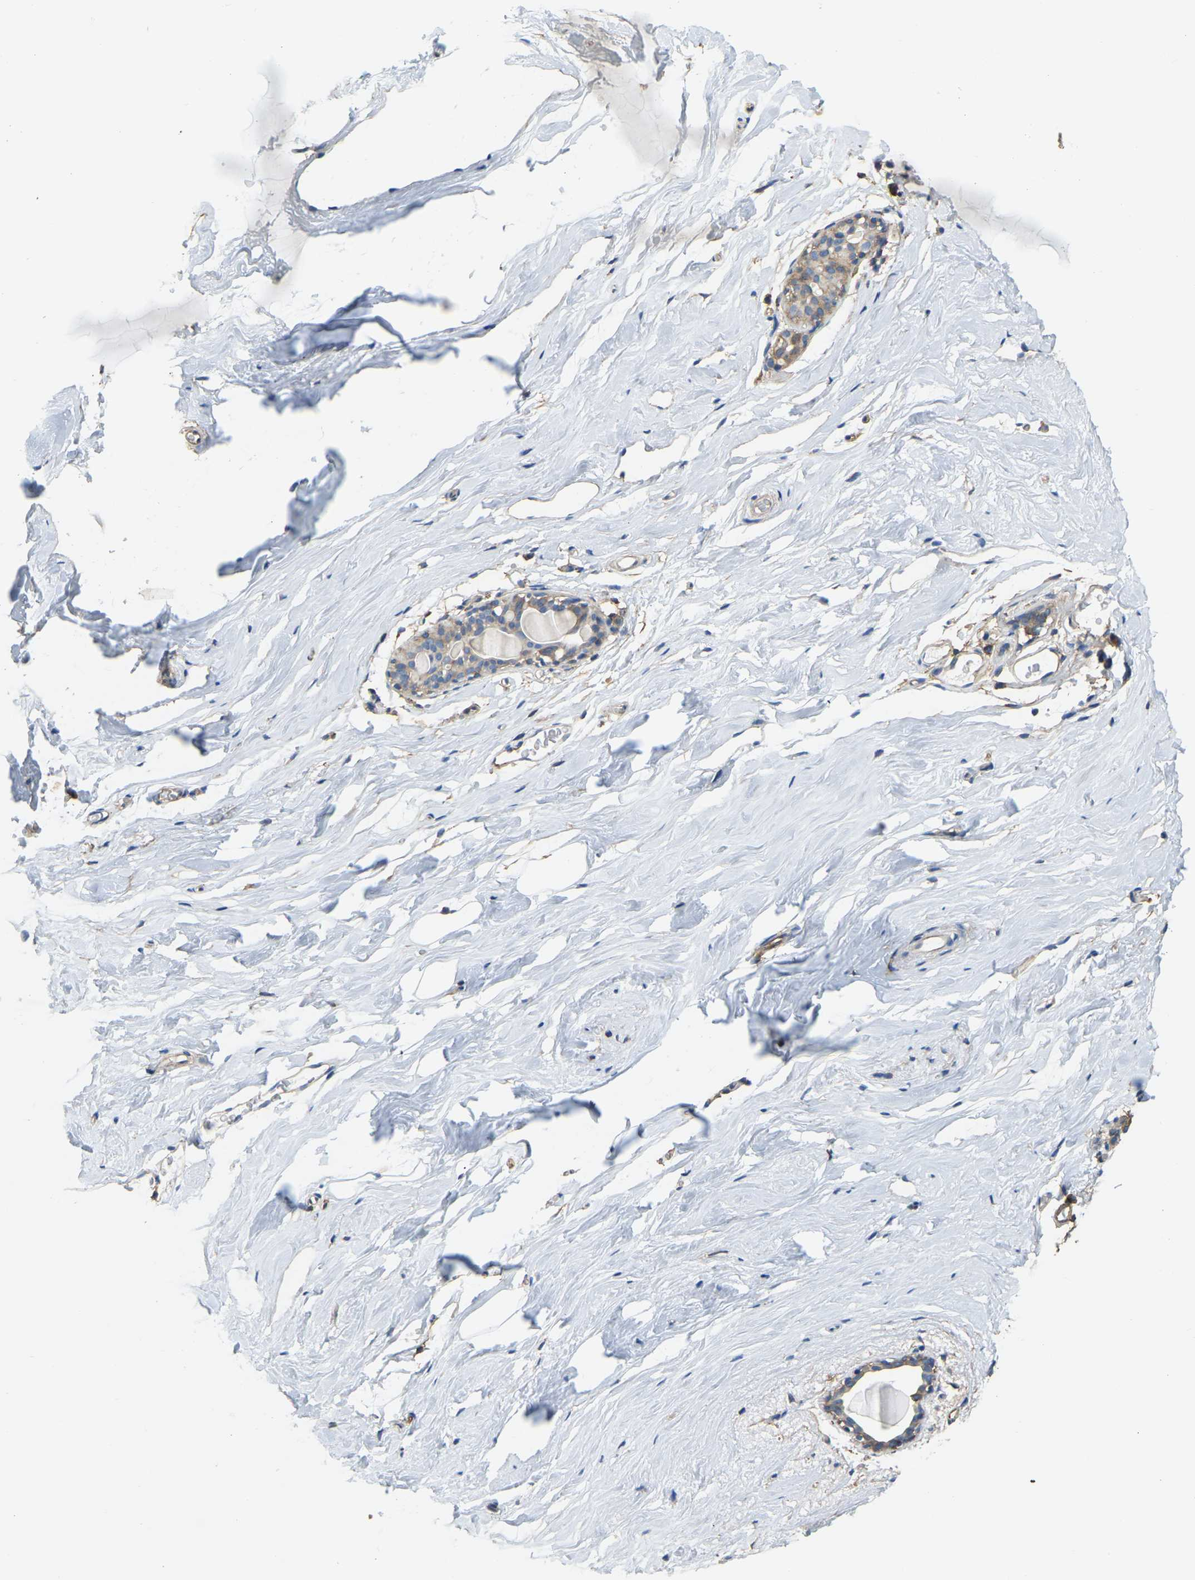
{"staining": {"intensity": "weak", "quantity": ">75%", "location": "cytoplasmic/membranous"}, "tissue": "breast", "cell_type": "Adipocytes", "image_type": "normal", "snomed": [{"axis": "morphology", "description": "Normal tissue, NOS"}, {"axis": "topography", "description": "Breast"}], "caption": "Immunohistochemistry (IHC) histopathology image of normal breast: human breast stained using immunohistochemistry displays low levels of weak protein expression localized specifically in the cytoplasmic/membranous of adipocytes, appearing as a cytoplasmic/membranous brown color.", "gene": "AHNAK", "patient": {"sex": "female", "age": 62}}